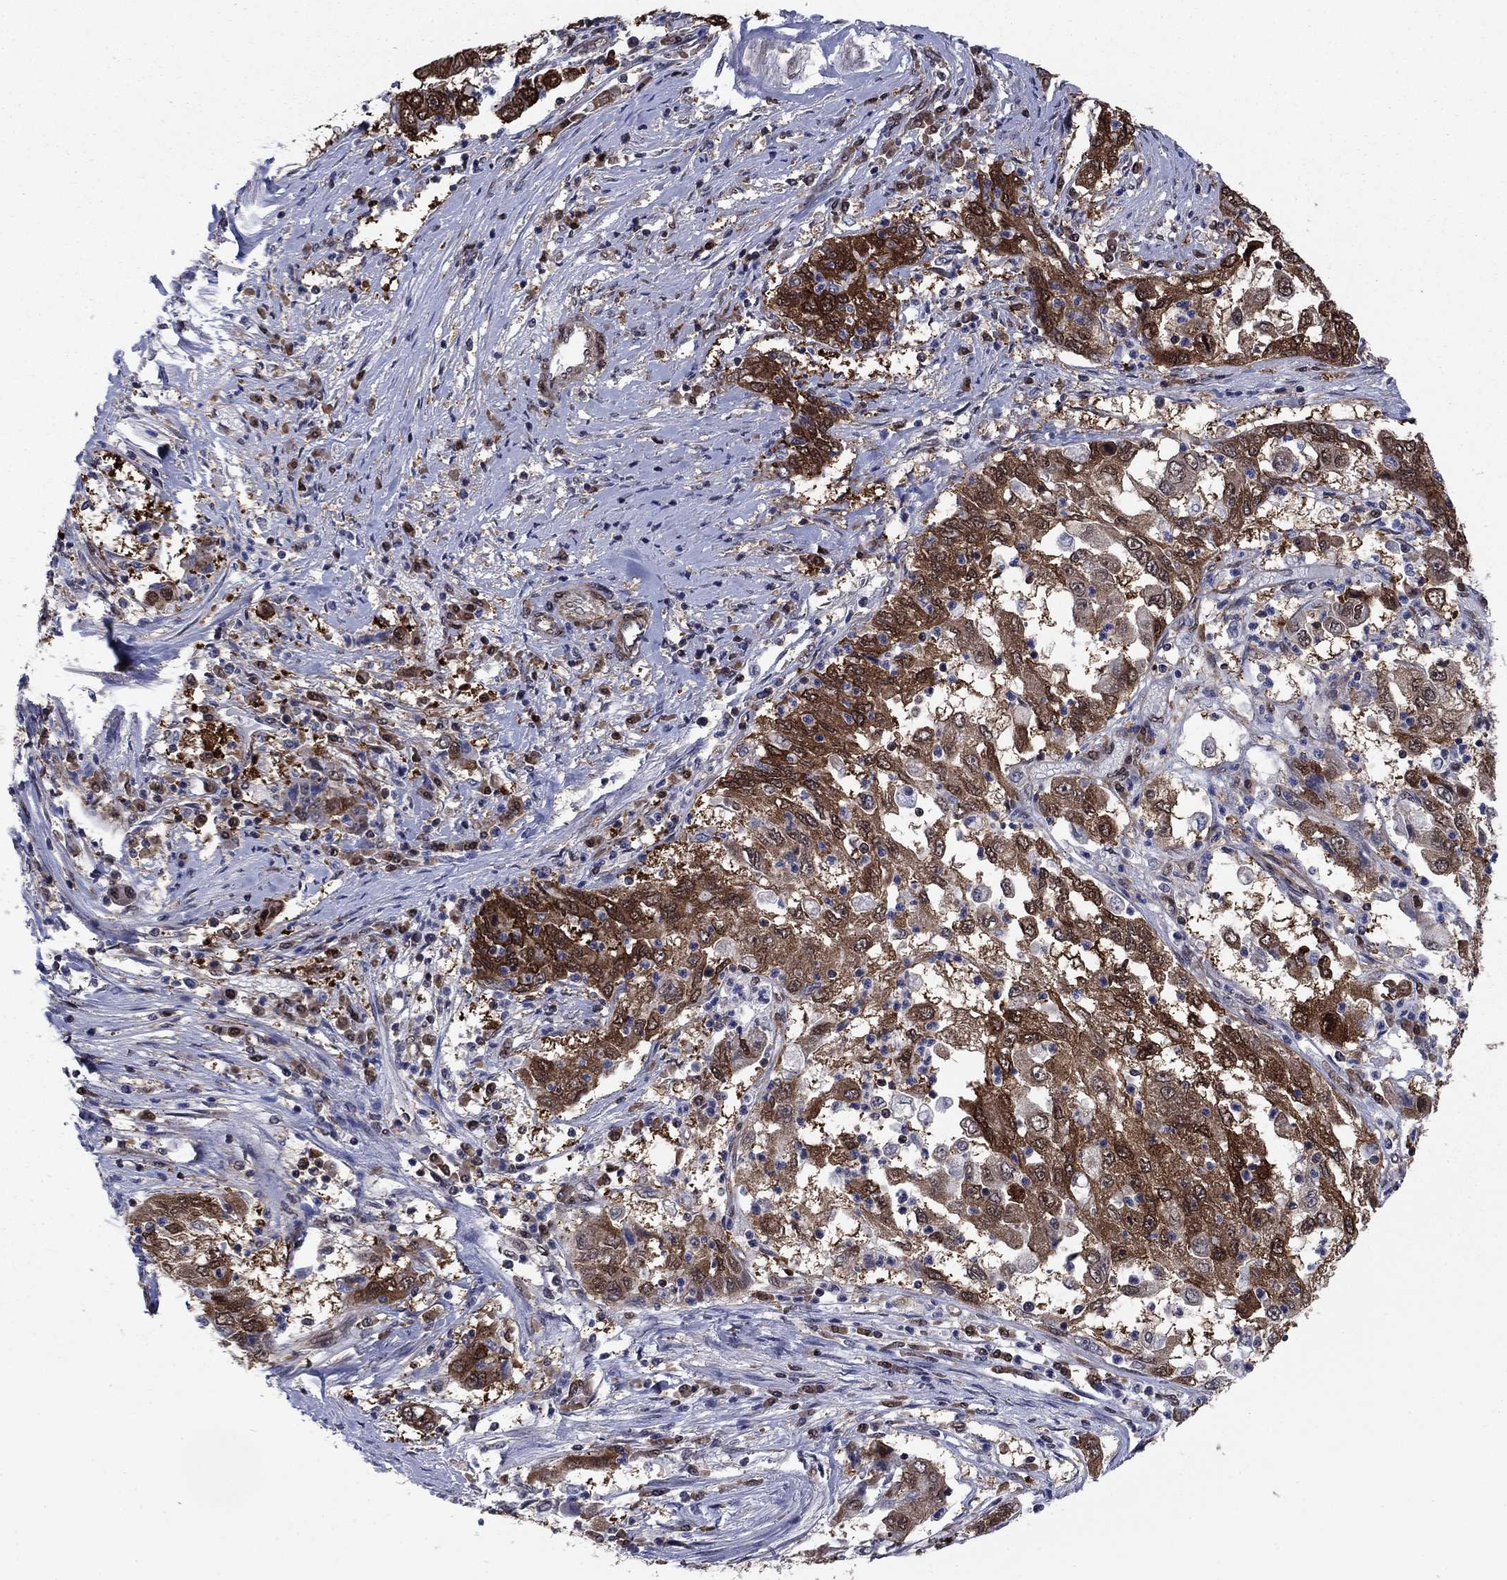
{"staining": {"intensity": "moderate", "quantity": ">75%", "location": "cytoplasmic/membranous"}, "tissue": "cervical cancer", "cell_type": "Tumor cells", "image_type": "cancer", "snomed": [{"axis": "morphology", "description": "Squamous cell carcinoma, NOS"}, {"axis": "topography", "description": "Cervix"}], "caption": "Immunohistochemical staining of human cervical cancer demonstrates moderate cytoplasmic/membranous protein expression in about >75% of tumor cells.", "gene": "FKBP4", "patient": {"sex": "female", "age": 36}}